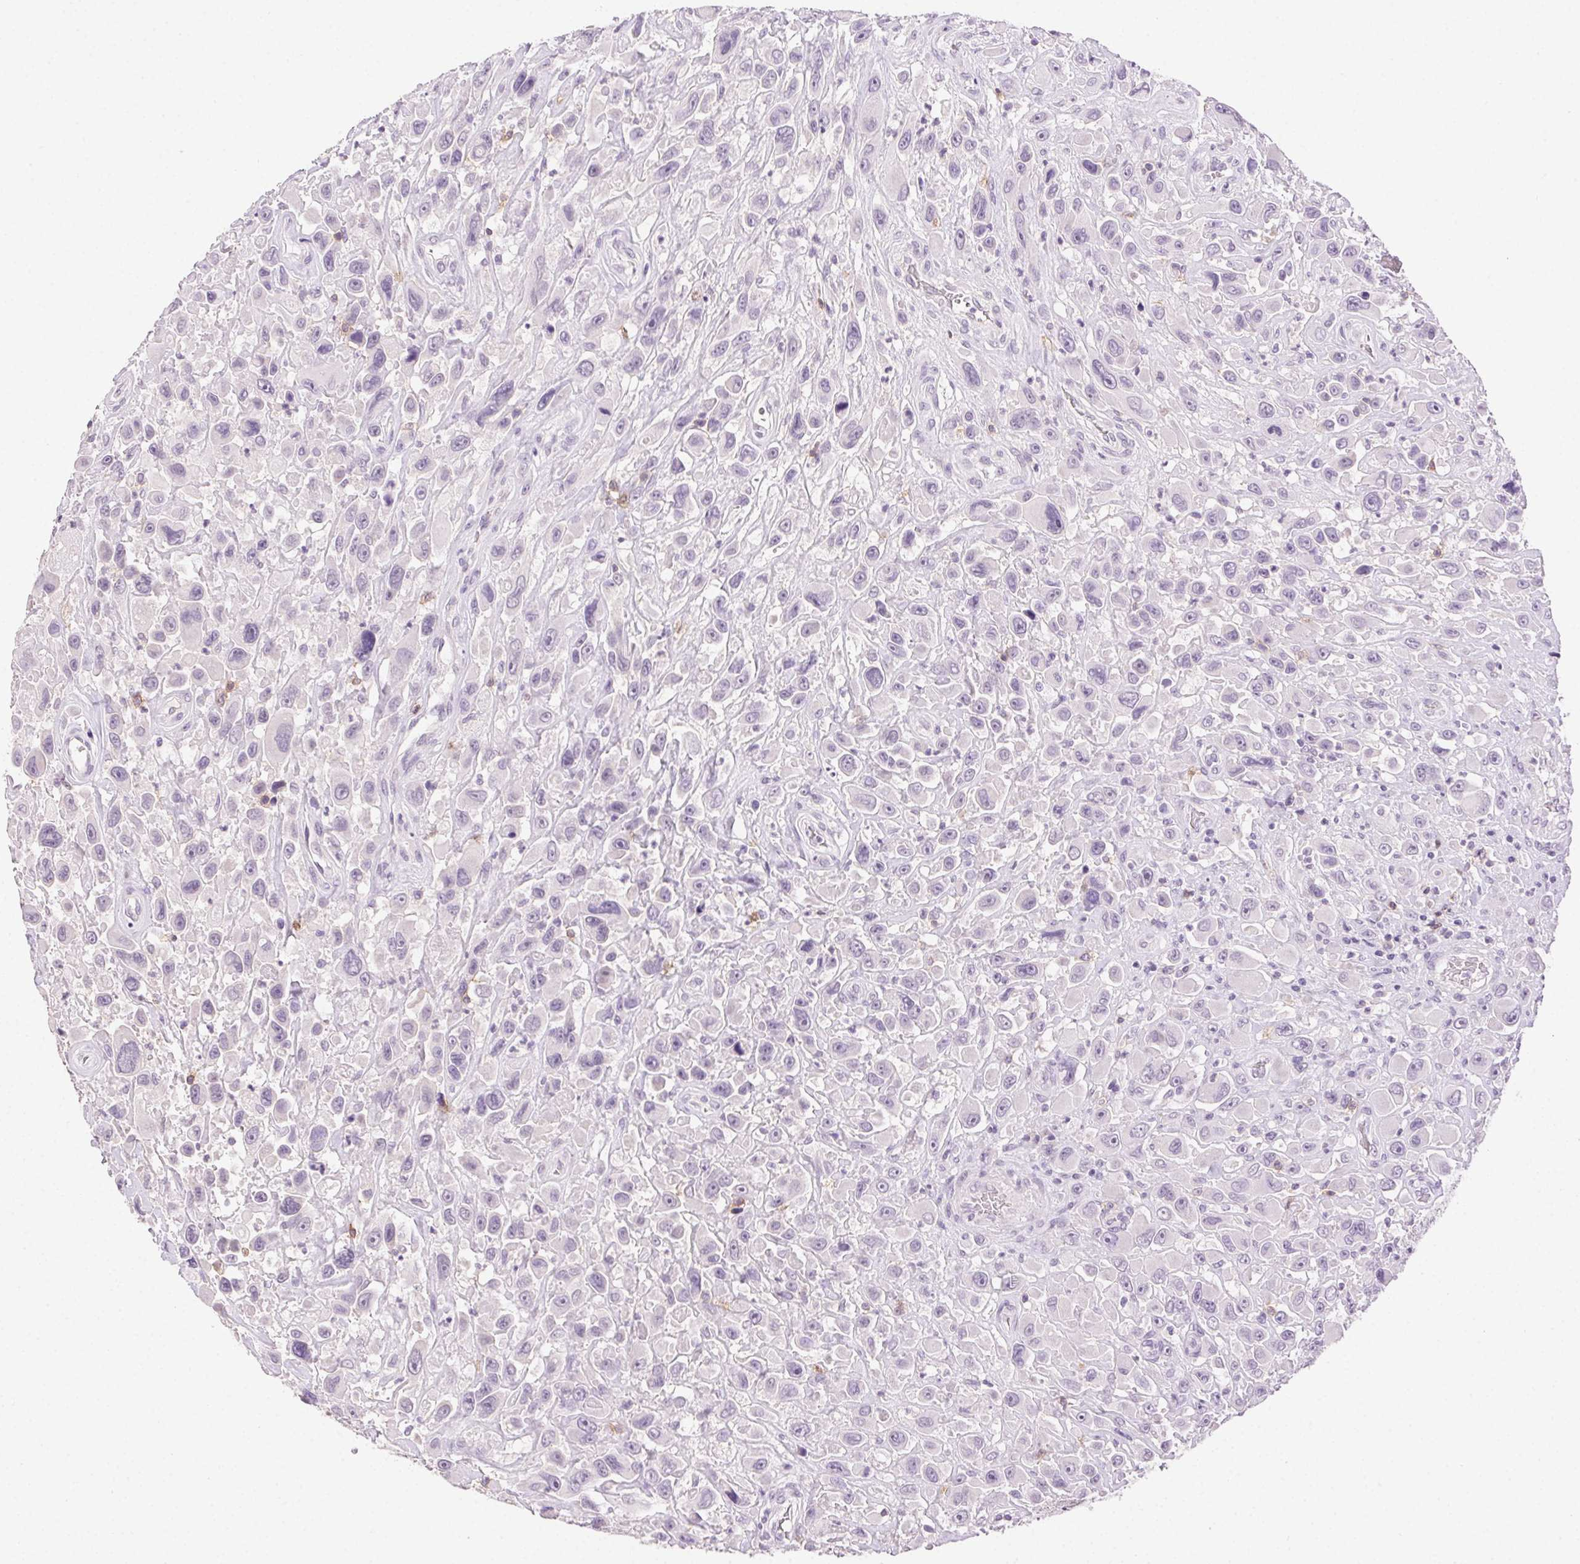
{"staining": {"intensity": "negative", "quantity": "none", "location": "none"}, "tissue": "urothelial cancer", "cell_type": "Tumor cells", "image_type": "cancer", "snomed": [{"axis": "morphology", "description": "Urothelial carcinoma, High grade"}, {"axis": "topography", "description": "Urinary bladder"}], "caption": "A high-resolution micrograph shows IHC staining of urothelial carcinoma (high-grade), which displays no significant expression in tumor cells.", "gene": "AKAP5", "patient": {"sex": "male", "age": 53}}